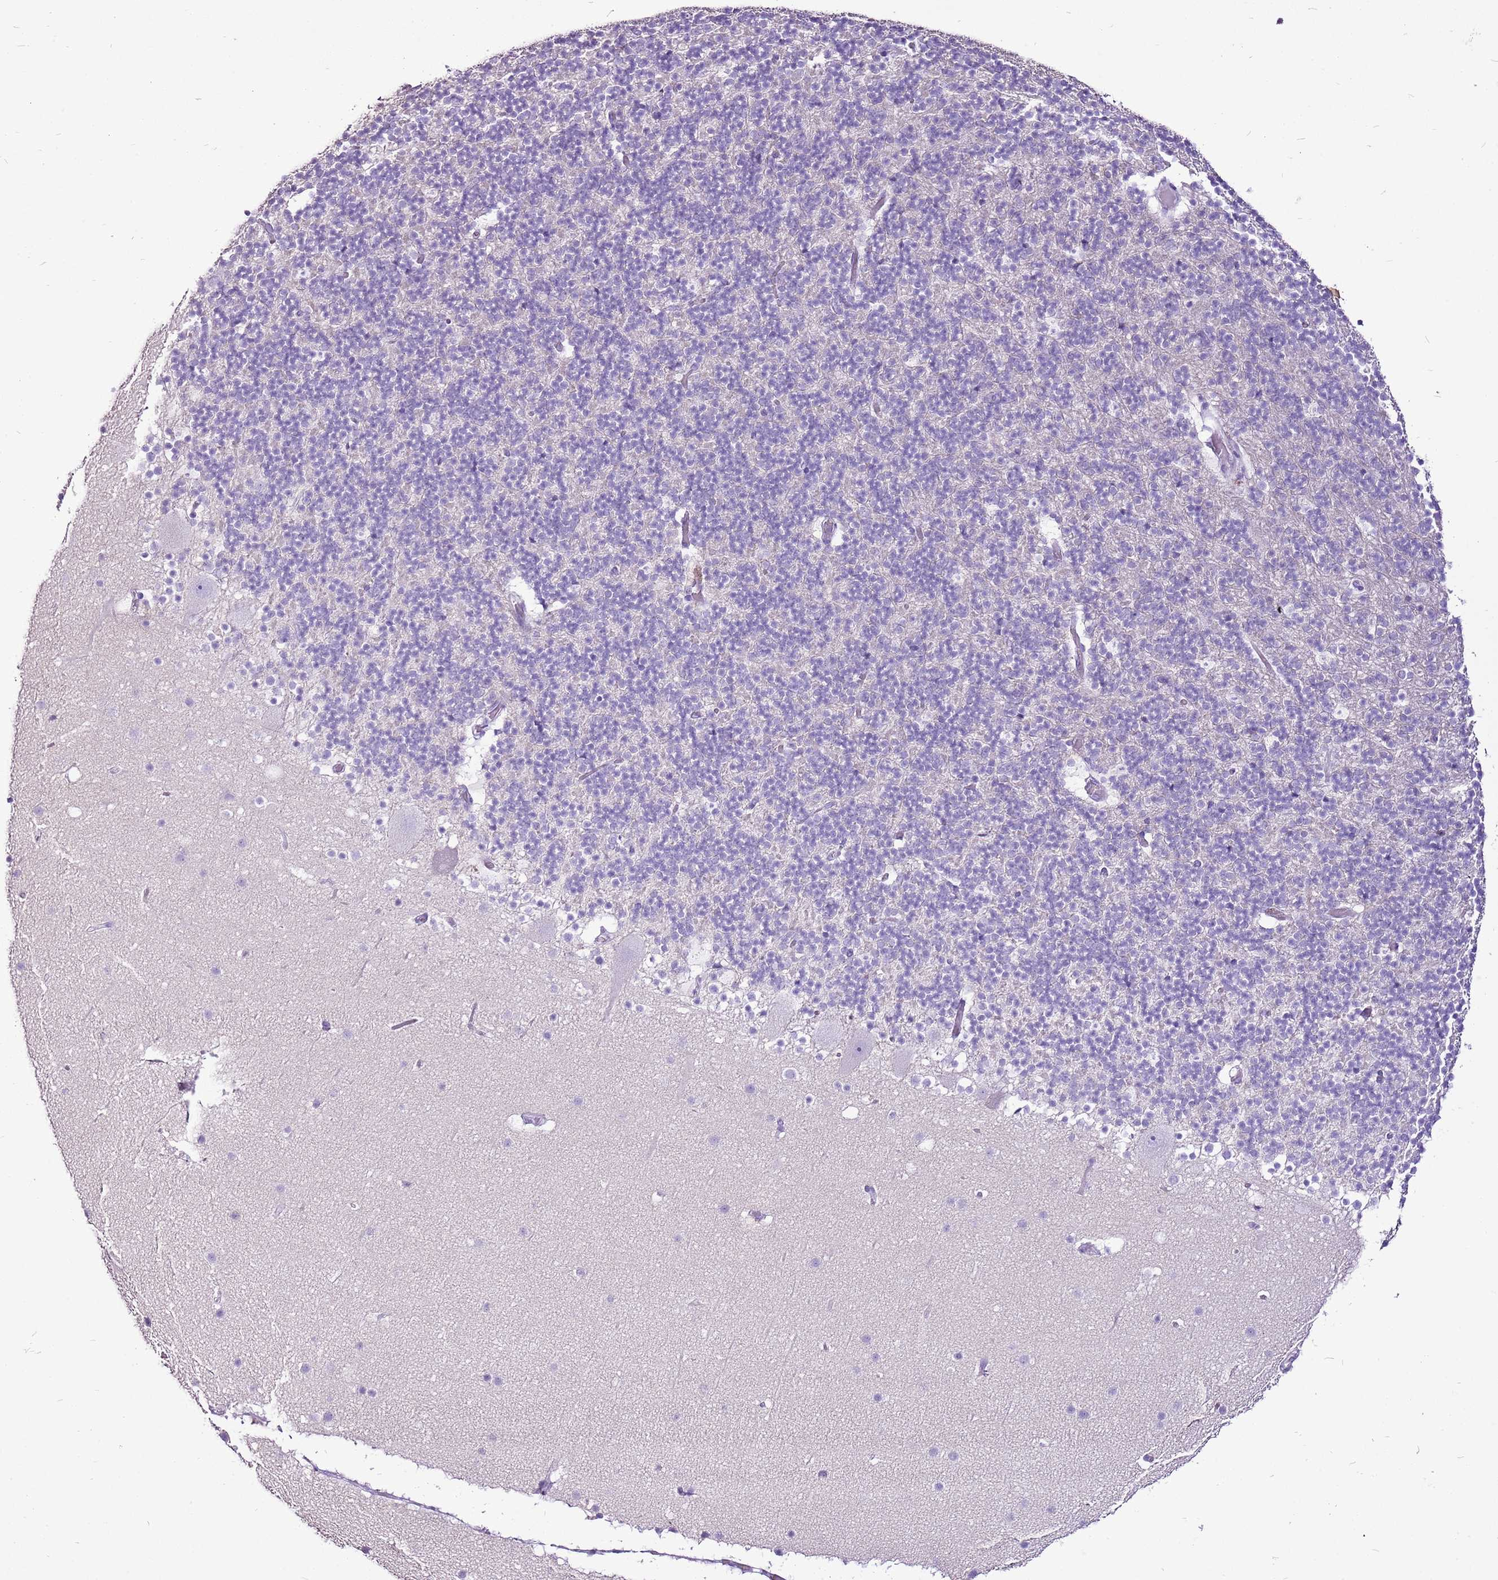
{"staining": {"intensity": "negative", "quantity": "none", "location": "none"}, "tissue": "cerebellum", "cell_type": "Cells in granular layer", "image_type": "normal", "snomed": [{"axis": "morphology", "description": "Normal tissue, NOS"}, {"axis": "topography", "description": "Cerebellum"}], "caption": "High power microscopy histopathology image of an IHC micrograph of benign cerebellum, revealing no significant expression in cells in granular layer. (Stains: DAB immunohistochemistry (IHC) with hematoxylin counter stain, Microscopy: brightfield microscopy at high magnification).", "gene": "CNFN", "patient": {"sex": "male", "age": 57}}